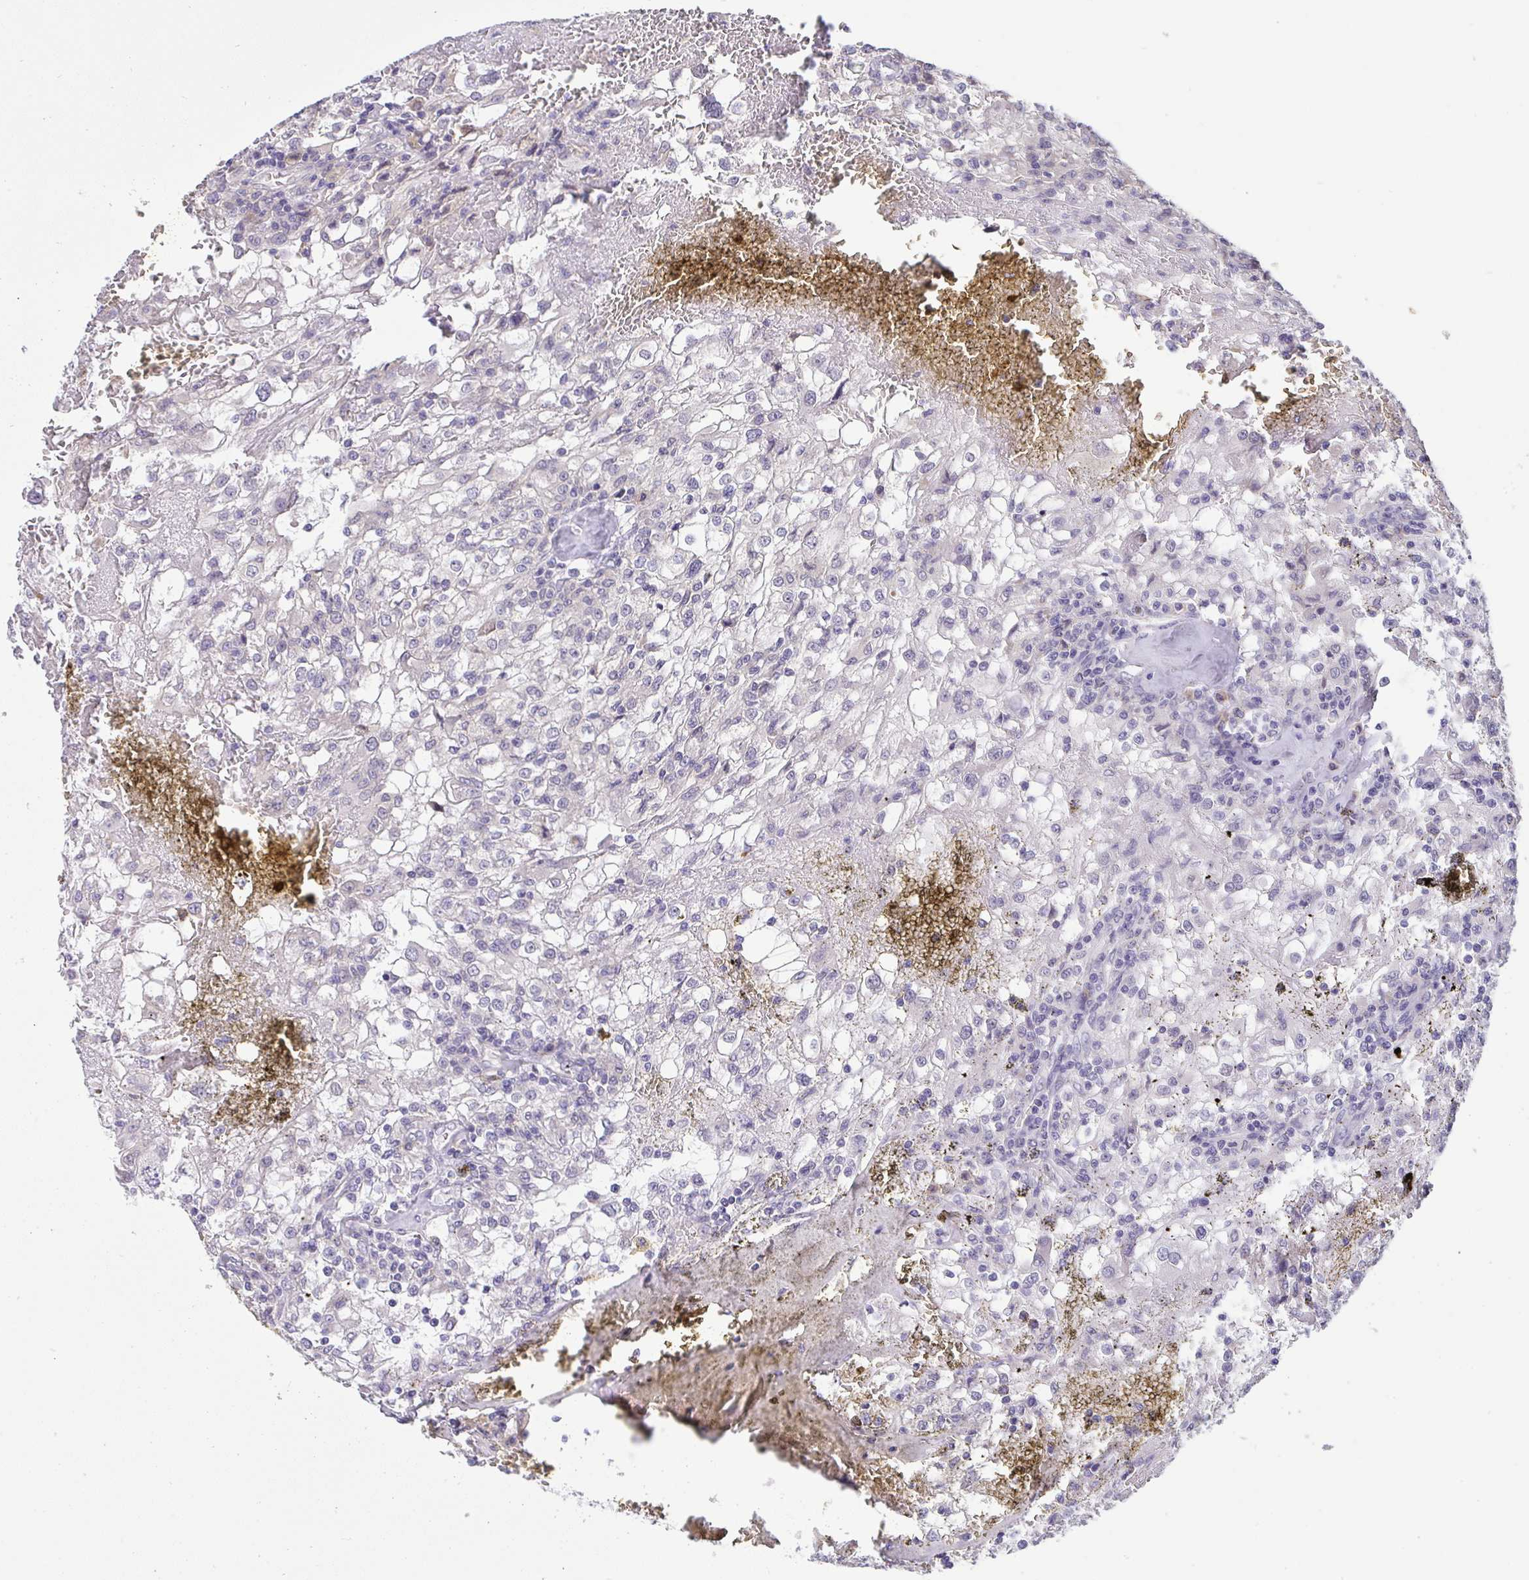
{"staining": {"intensity": "negative", "quantity": "none", "location": "none"}, "tissue": "renal cancer", "cell_type": "Tumor cells", "image_type": "cancer", "snomed": [{"axis": "morphology", "description": "Adenocarcinoma, NOS"}, {"axis": "topography", "description": "Kidney"}], "caption": "The histopathology image reveals no staining of tumor cells in renal adenocarcinoma.", "gene": "TMEM41A", "patient": {"sex": "female", "age": 74}}